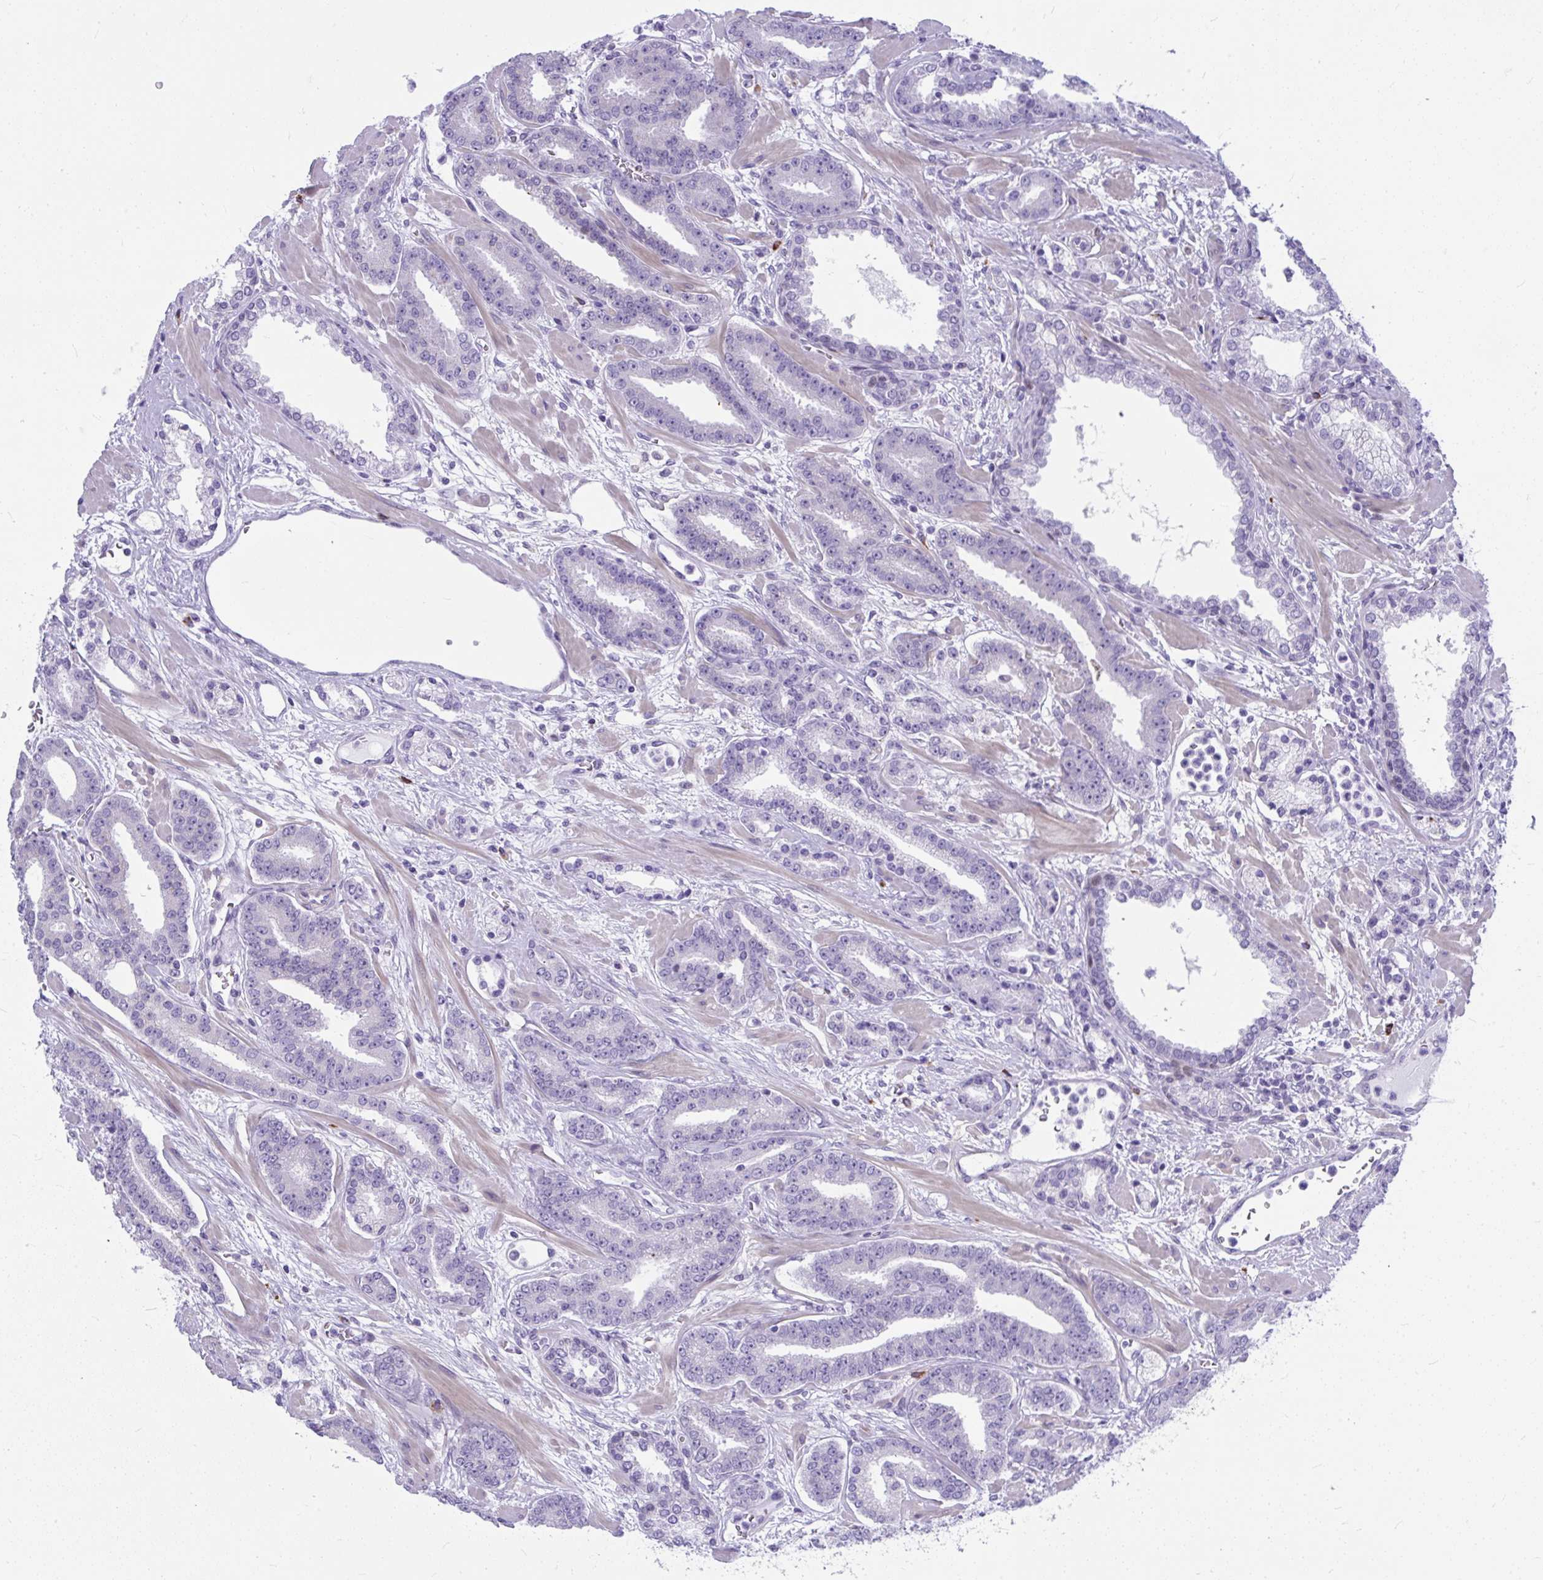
{"staining": {"intensity": "negative", "quantity": "none", "location": "none"}, "tissue": "prostate cancer", "cell_type": "Tumor cells", "image_type": "cancer", "snomed": [{"axis": "morphology", "description": "Adenocarcinoma, High grade"}, {"axis": "topography", "description": "Prostate"}], "caption": "Histopathology image shows no protein expression in tumor cells of prostate cancer (high-grade adenocarcinoma) tissue.", "gene": "ISL1", "patient": {"sex": "male", "age": 60}}